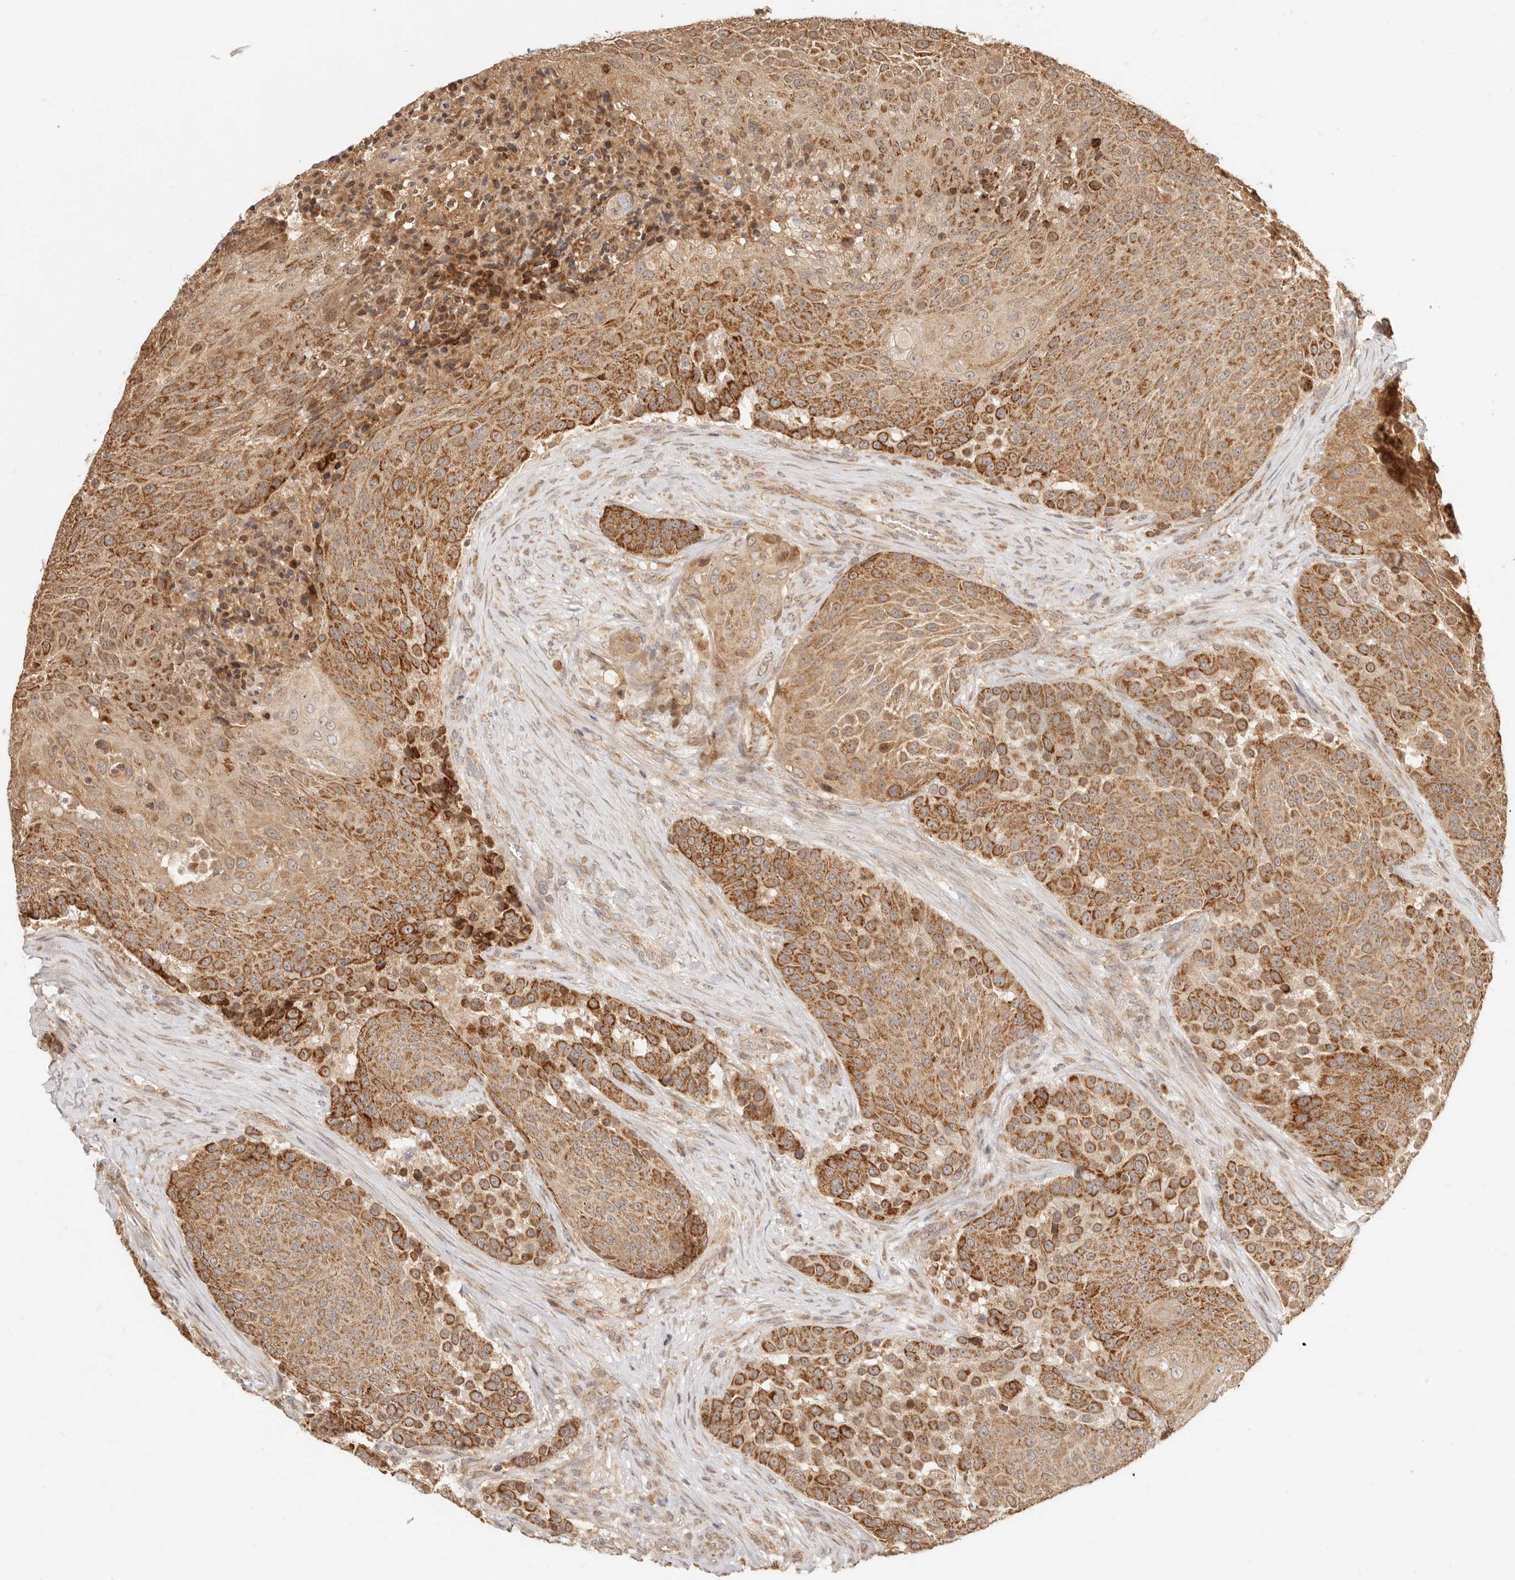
{"staining": {"intensity": "strong", "quantity": ">75%", "location": "cytoplasmic/membranous"}, "tissue": "urothelial cancer", "cell_type": "Tumor cells", "image_type": "cancer", "snomed": [{"axis": "morphology", "description": "Urothelial carcinoma, High grade"}, {"axis": "topography", "description": "Urinary bladder"}], "caption": "Immunohistochemical staining of human urothelial cancer displays strong cytoplasmic/membranous protein staining in about >75% of tumor cells. The staining is performed using DAB (3,3'-diaminobenzidine) brown chromogen to label protein expression. The nuclei are counter-stained blue using hematoxylin.", "gene": "TIMM17A", "patient": {"sex": "female", "age": 63}}